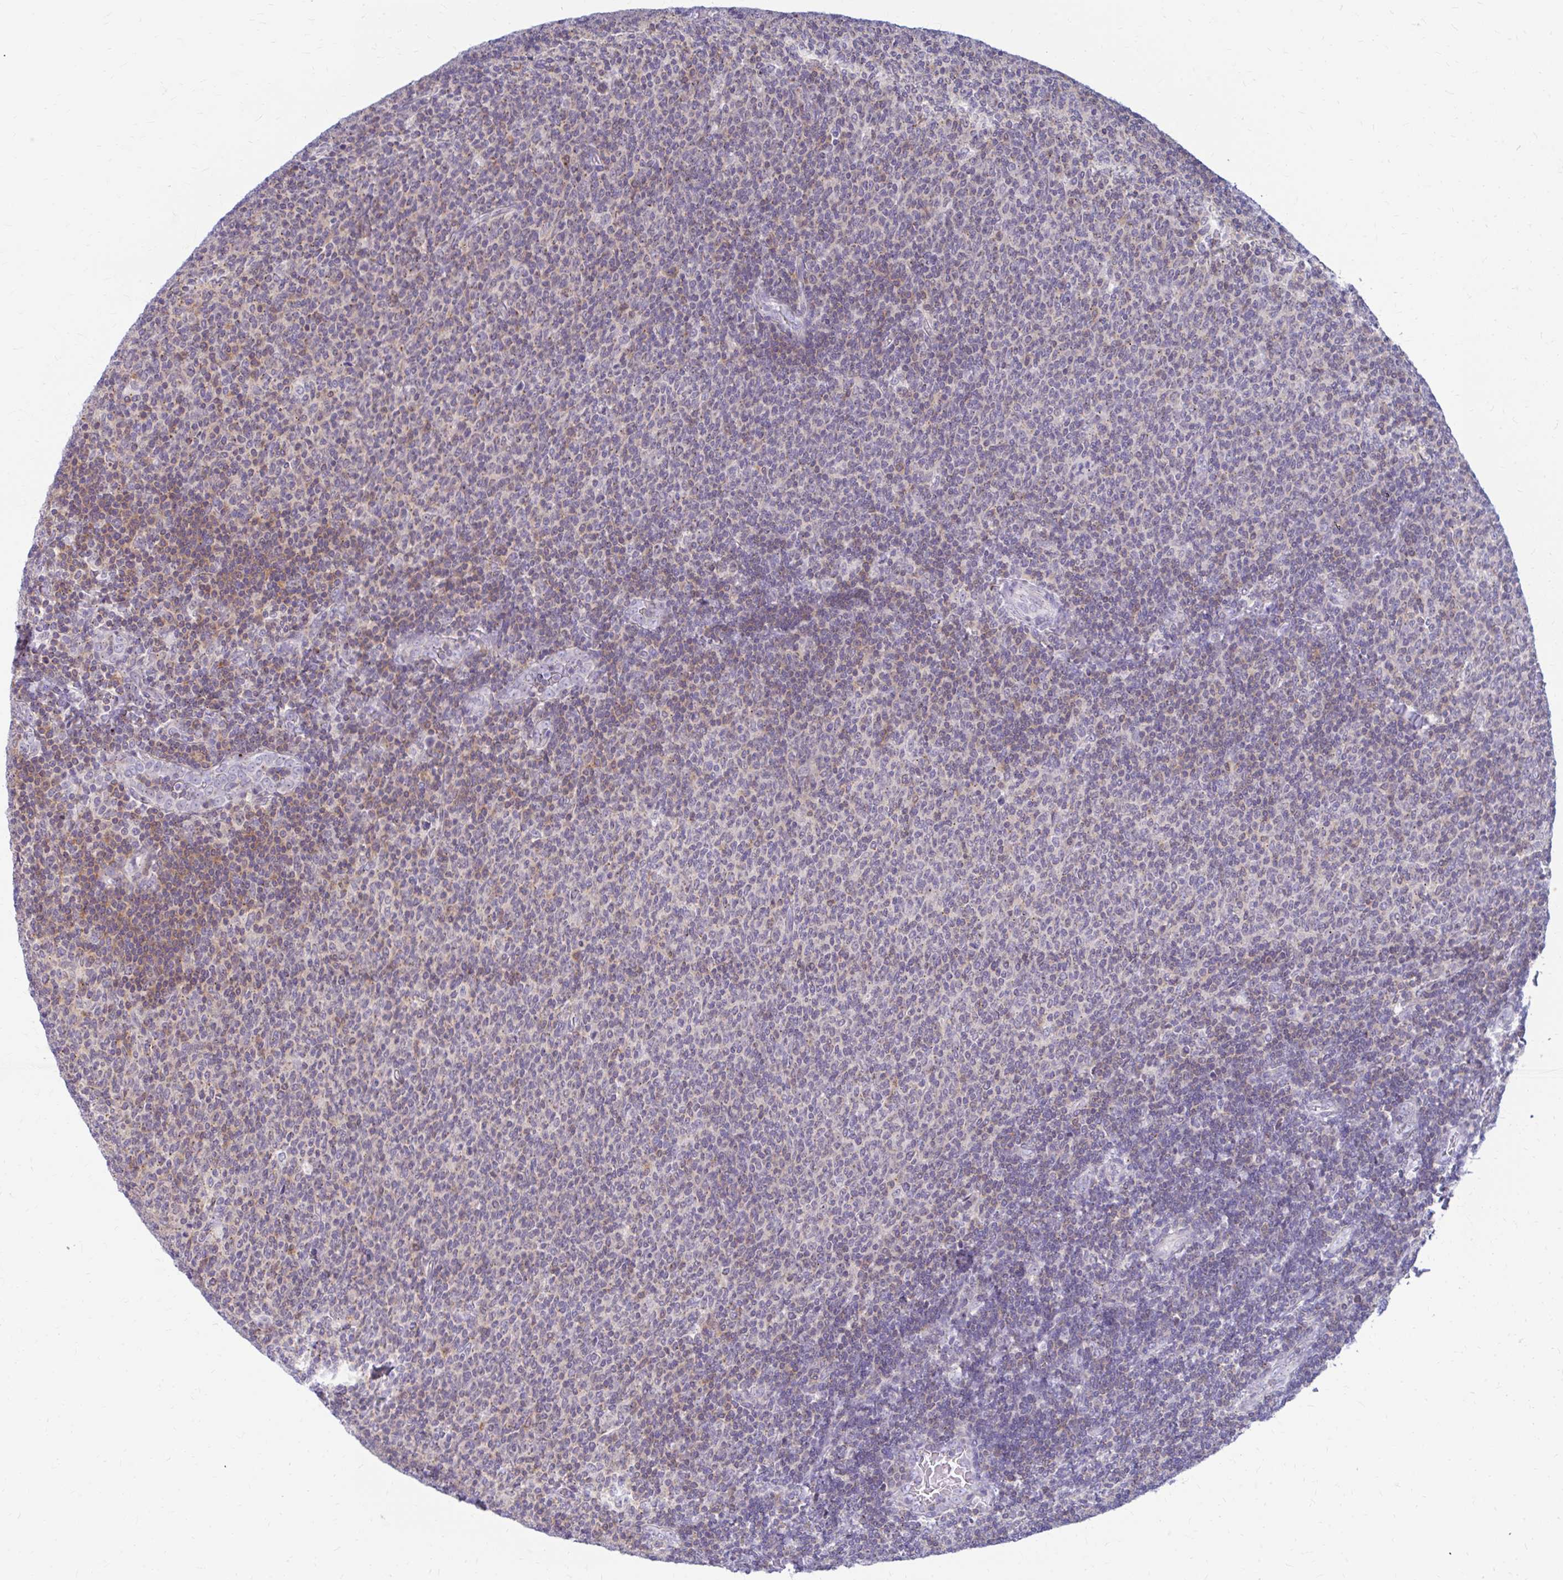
{"staining": {"intensity": "weak", "quantity": "<25%", "location": "cytoplasmic/membranous"}, "tissue": "lymphoma", "cell_type": "Tumor cells", "image_type": "cancer", "snomed": [{"axis": "morphology", "description": "Malignant lymphoma, non-Hodgkin's type, Low grade"}, {"axis": "topography", "description": "Lymph node"}], "caption": "Immunohistochemistry (IHC) photomicrograph of neoplastic tissue: malignant lymphoma, non-Hodgkin's type (low-grade) stained with DAB exhibits no significant protein expression in tumor cells.", "gene": "RADIL", "patient": {"sex": "male", "age": 52}}